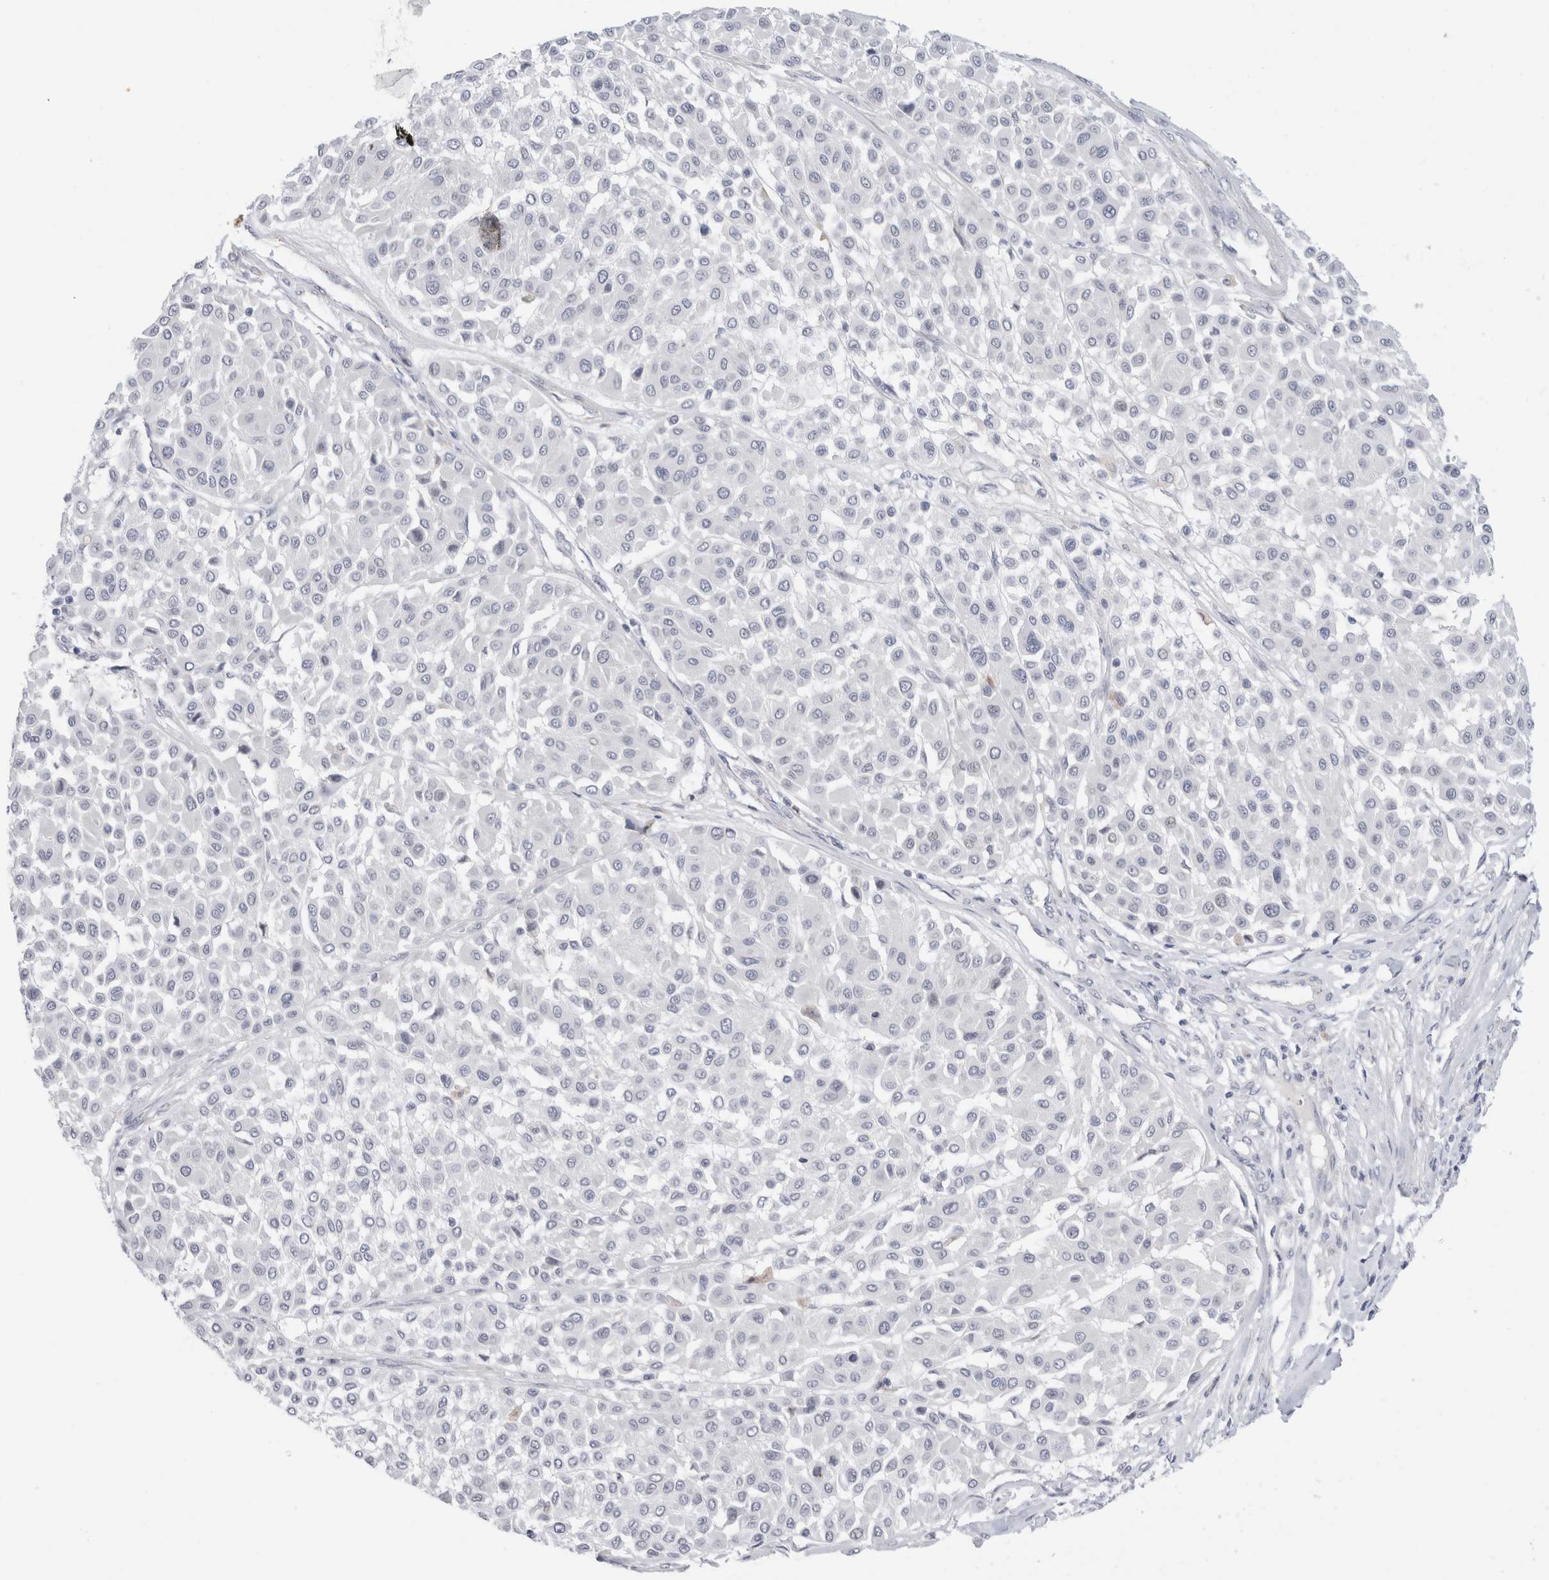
{"staining": {"intensity": "negative", "quantity": "none", "location": "none"}, "tissue": "melanoma", "cell_type": "Tumor cells", "image_type": "cancer", "snomed": [{"axis": "morphology", "description": "Malignant melanoma, Metastatic site"}, {"axis": "topography", "description": "Soft tissue"}], "caption": "Image shows no protein positivity in tumor cells of malignant melanoma (metastatic site) tissue.", "gene": "ANKMY1", "patient": {"sex": "male", "age": 41}}